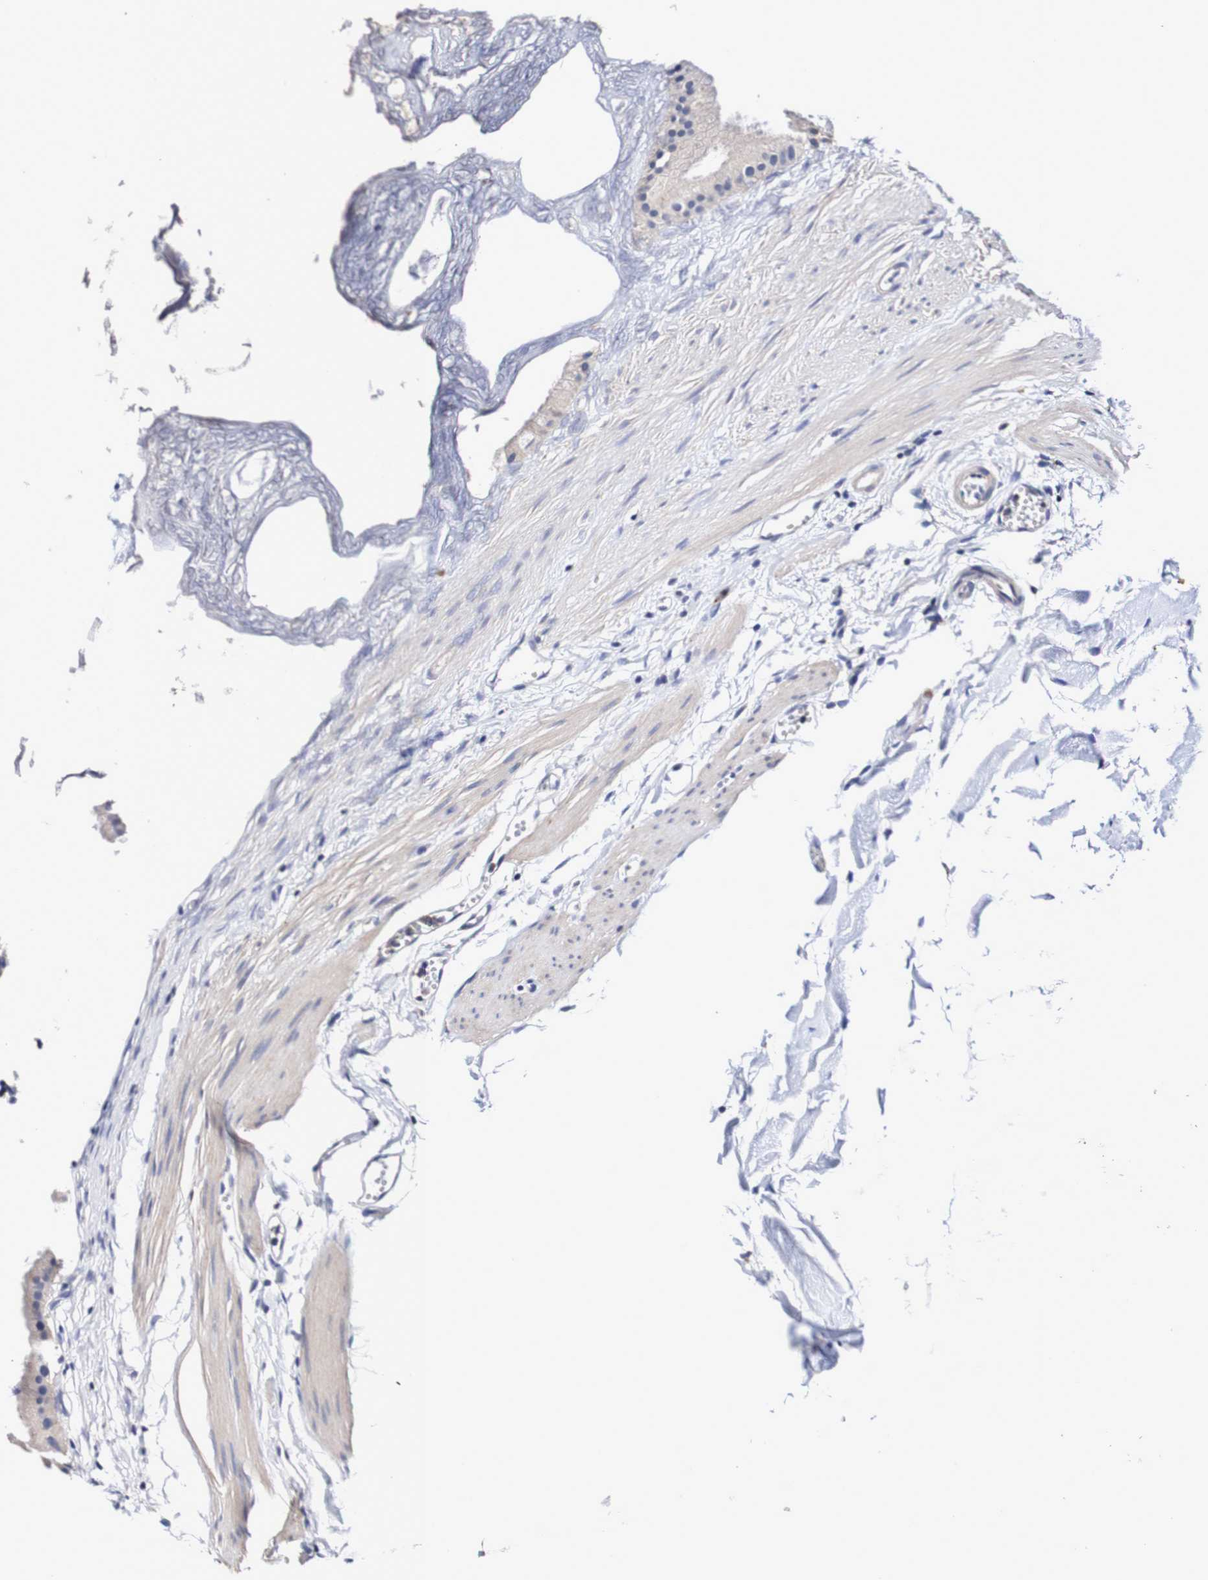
{"staining": {"intensity": "weak", "quantity": ">75%", "location": "cytoplasmic/membranous"}, "tissue": "gallbladder", "cell_type": "Glandular cells", "image_type": "normal", "snomed": [{"axis": "morphology", "description": "Normal tissue, NOS"}, {"axis": "topography", "description": "Gallbladder"}], "caption": "This micrograph displays IHC staining of unremarkable gallbladder, with low weak cytoplasmic/membranous staining in about >75% of glandular cells.", "gene": "ACVR1C", "patient": {"sex": "female", "age": 64}}